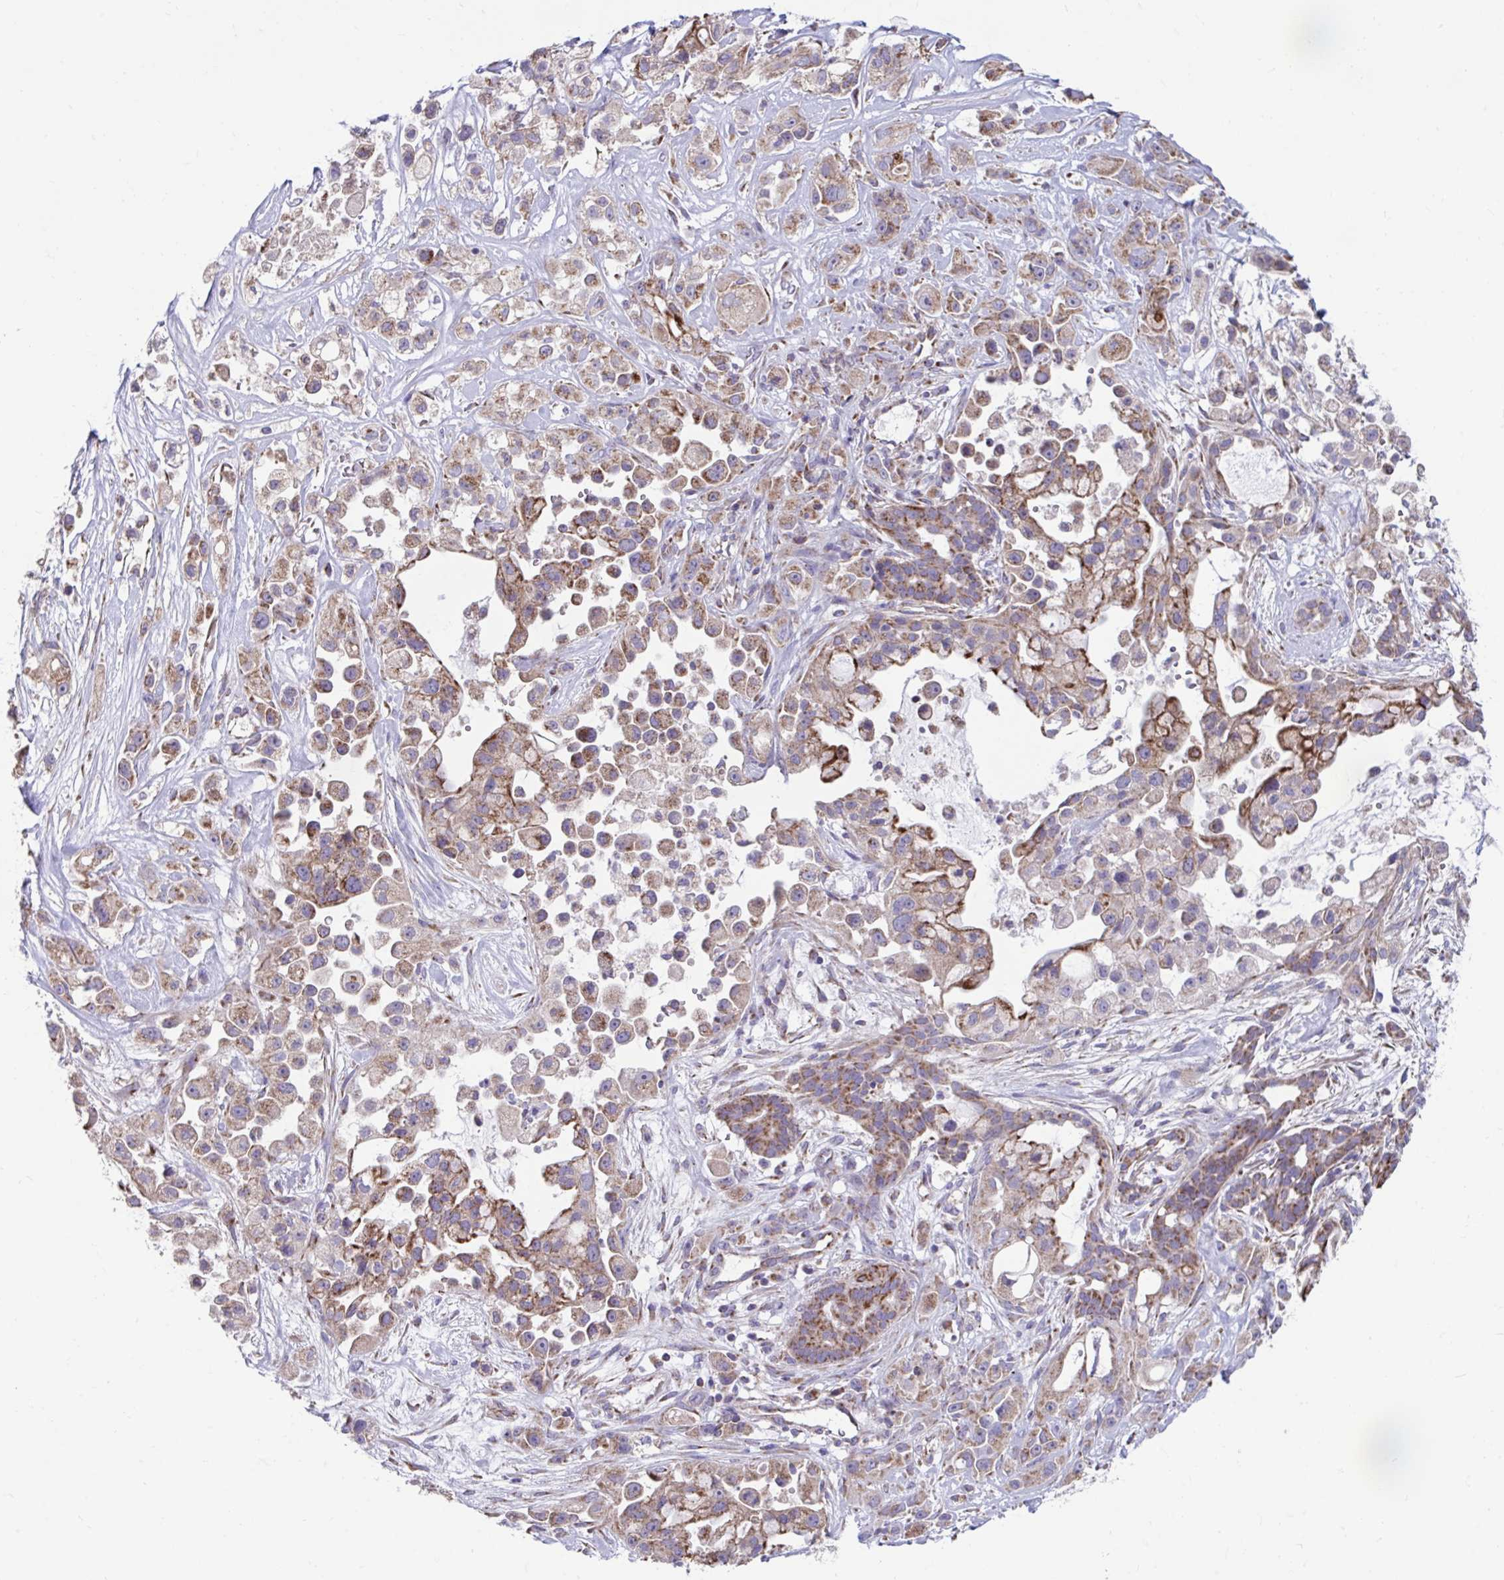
{"staining": {"intensity": "moderate", "quantity": ">75%", "location": "cytoplasmic/membranous"}, "tissue": "pancreatic cancer", "cell_type": "Tumor cells", "image_type": "cancer", "snomed": [{"axis": "morphology", "description": "Adenocarcinoma, NOS"}, {"axis": "topography", "description": "Pancreas"}], "caption": "DAB (3,3'-diaminobenzidine) immunohistochemical staining of human pancreatic cancer (adenocarcinoma) demonstrates moderate cytoplasmic/membranous protein expression in approximately >75% of tumor cells. (Brightfield microscopy of DAB IHC at high magnification).", "gene": "LINGO4", "patient": {"sex": "male", "age": 44}}